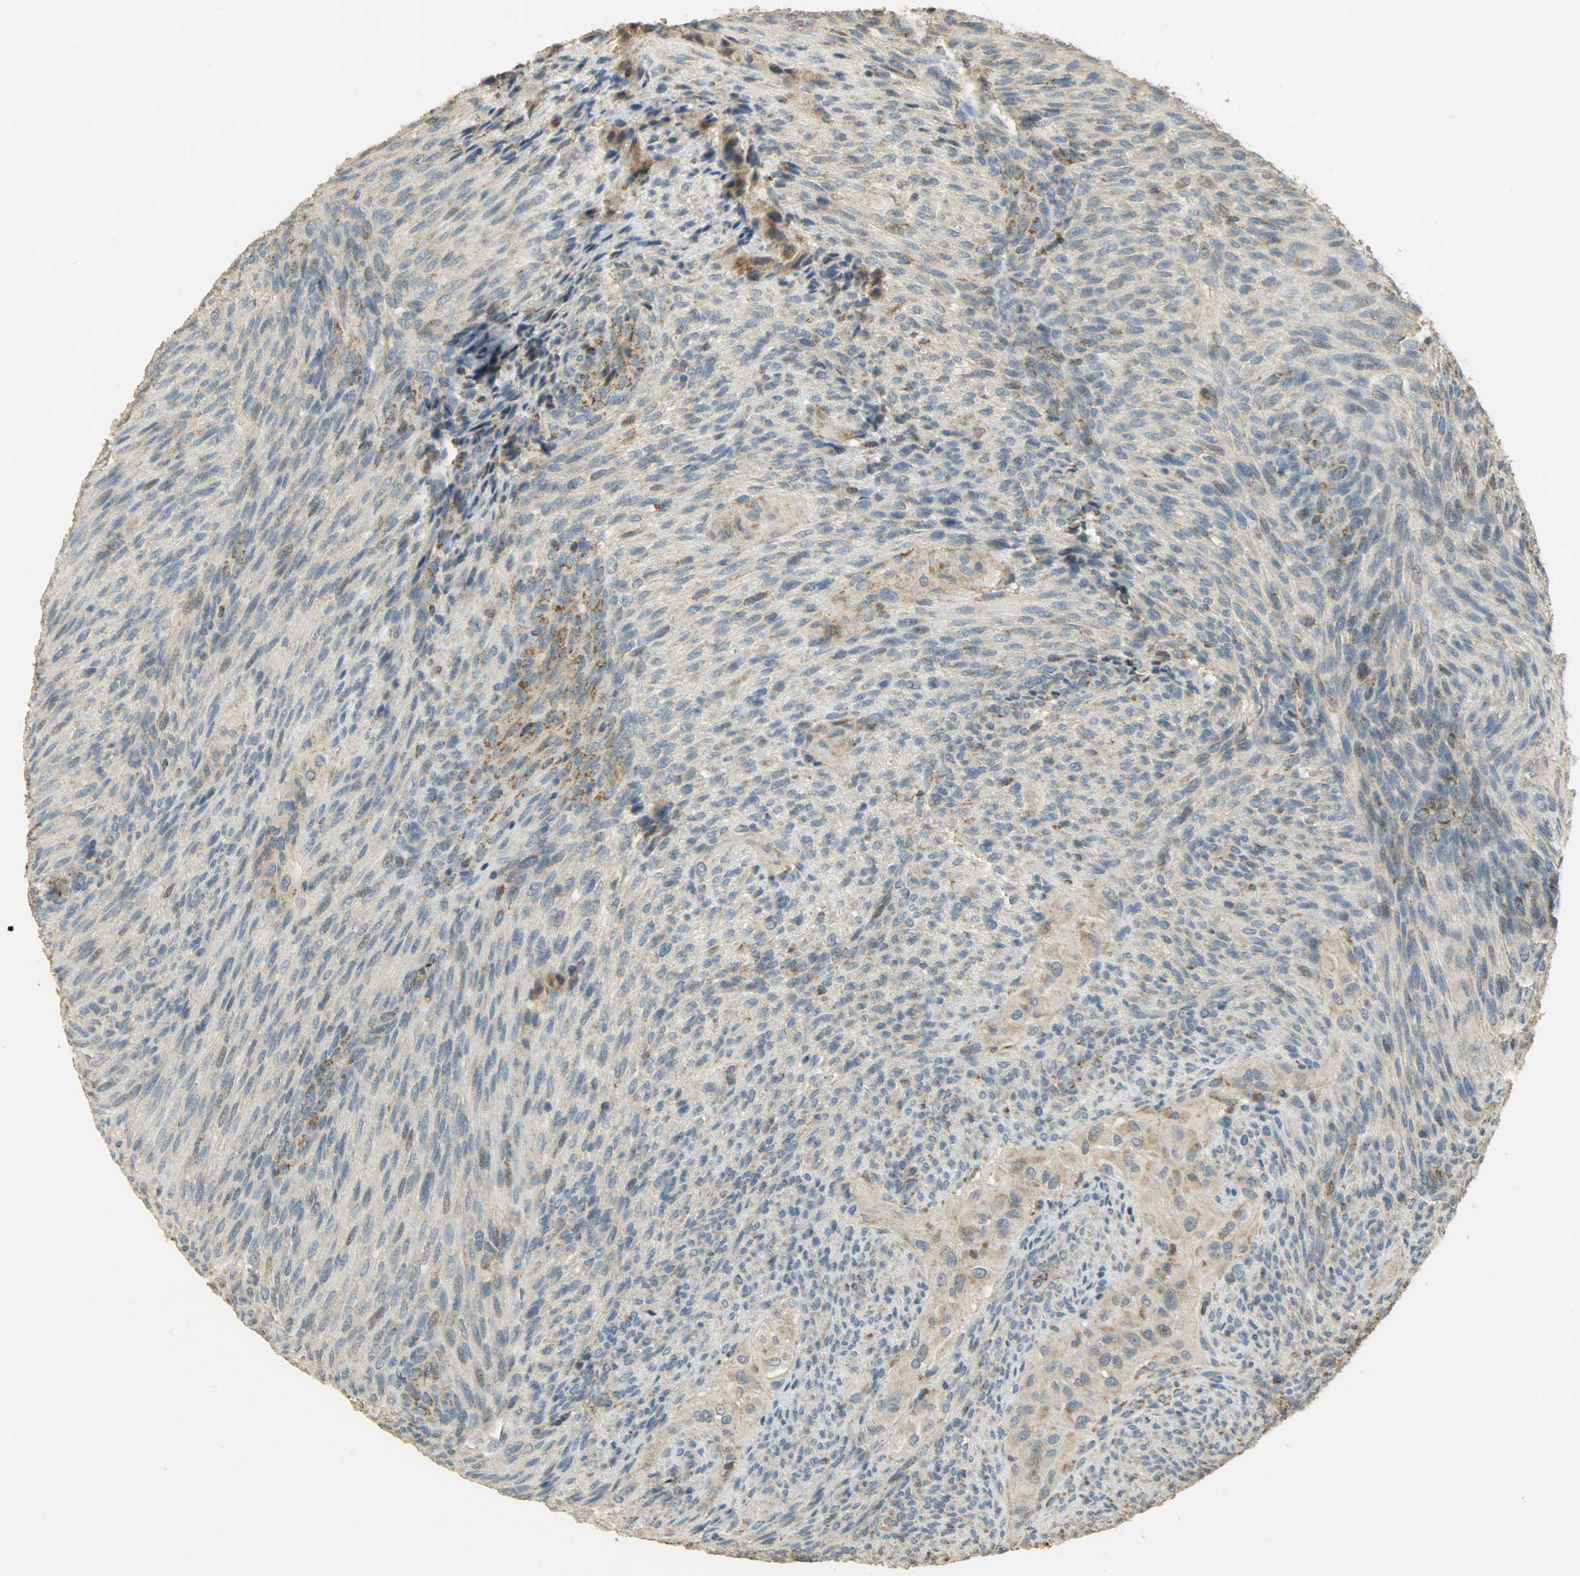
{"staining": {"intensity": "weak", "quantity": "25%-75%", "location": "cytoplasmic/membranous"}, "tissue": "glioma", "cell_type": "Tumor cells", "image_type": "cancer", "snomed": [{"axis": "morphology", "description": "Glioma, malignant, High grade"}, {"axis": "topography", "description": "Cerebral cortex"}], "caption": "This histopathology image demonstrates IHC staining of glioma, with low weak cytoplasmic/membranous positivity in approximately 25%-75% of tumor cells.", "gene": "HDHD5", "patient": {"sex": "female", "age": 55}}